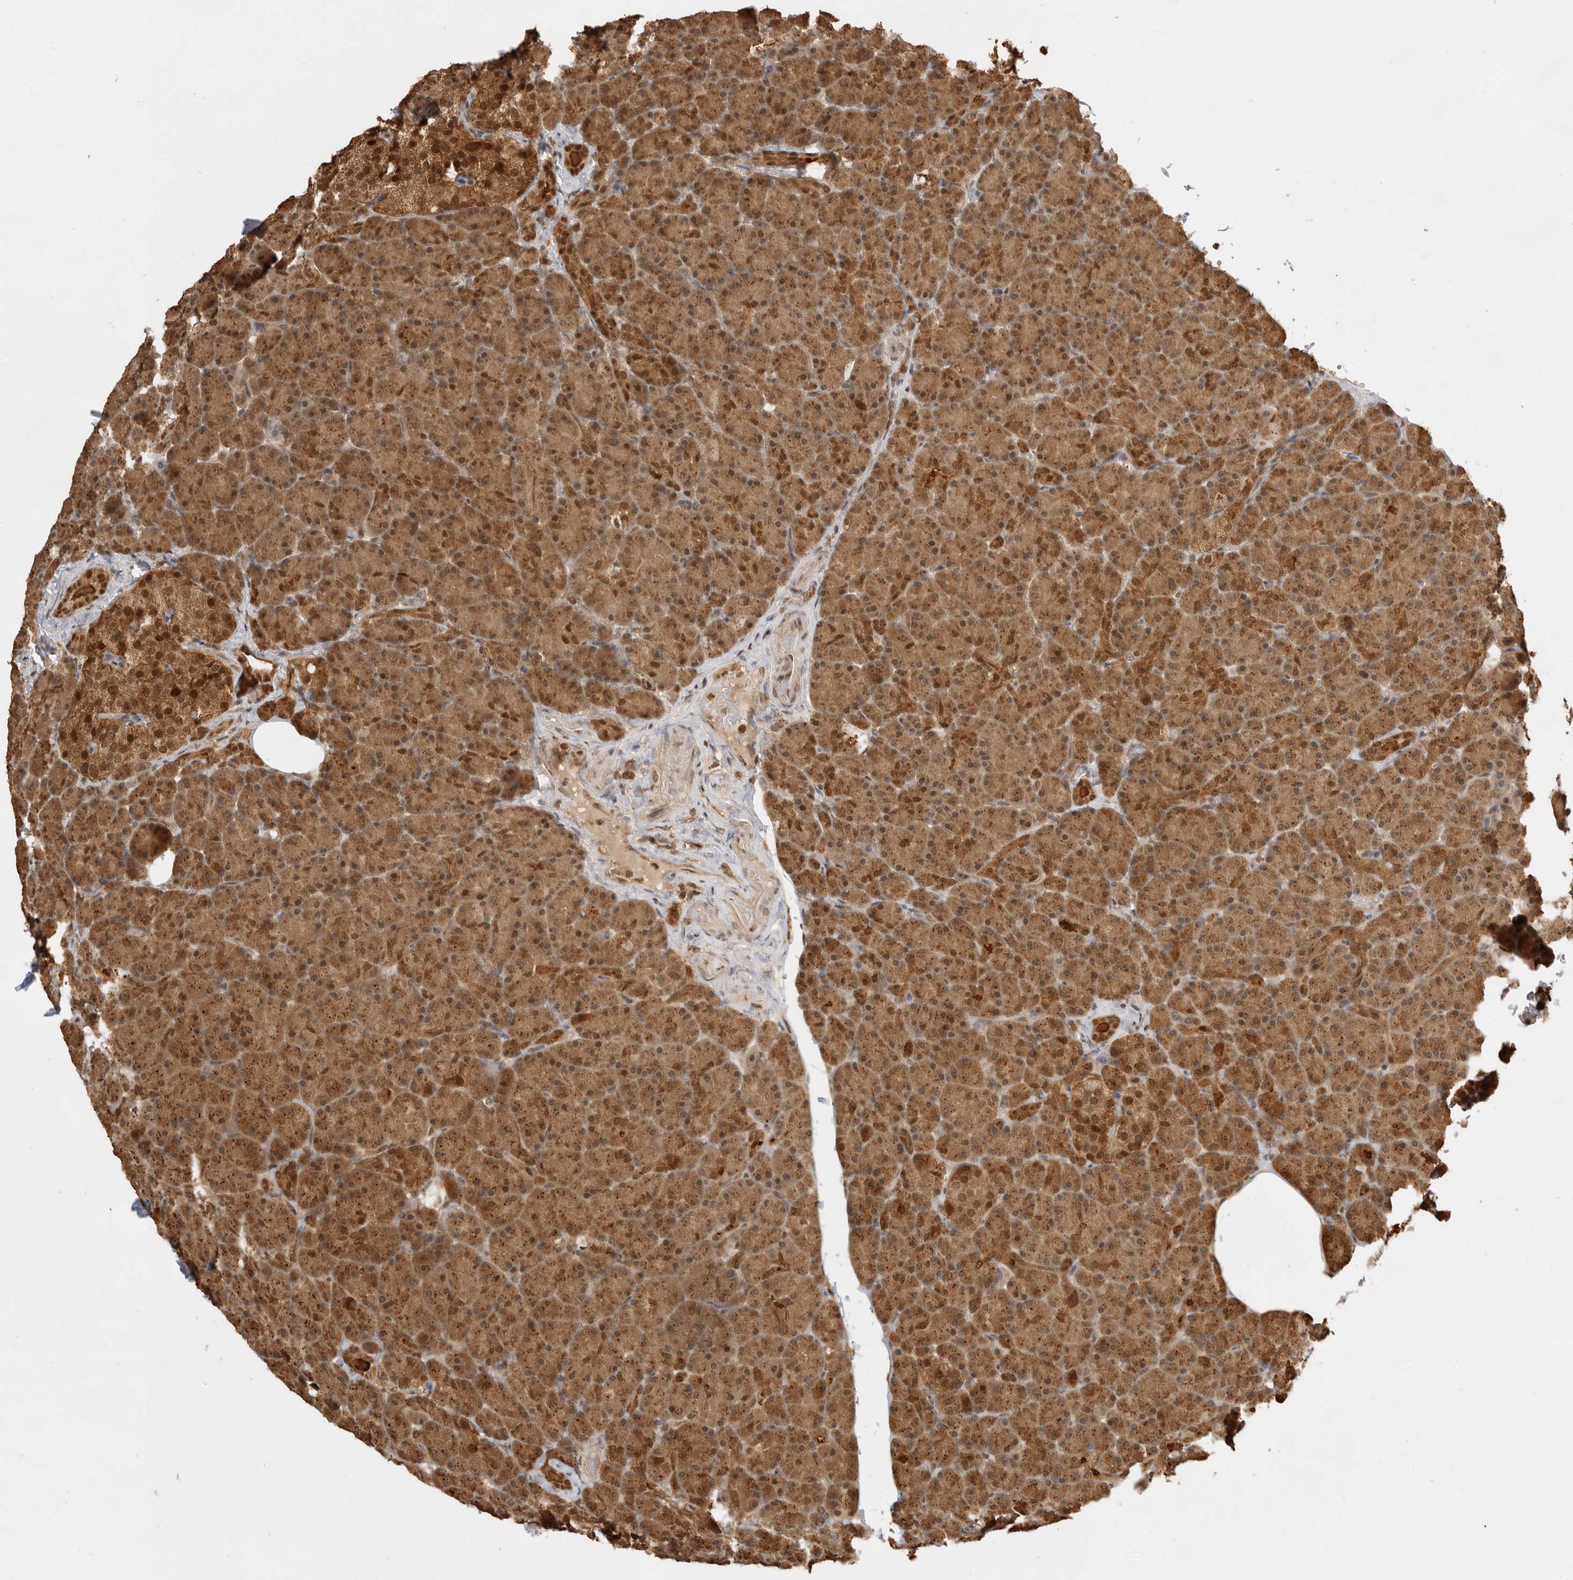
{"staining": {"intensity": "strong", "quantity": ">75%", "location": "cytoplasmic/membranous,nuclear"}, "tissue": "pancreas", "cell_type": "Exocrine glandular cells", "image_type": "normal", "snomed": [{"axis": "morphology", "description": "Normal tissue, NOS"}, {"axis": "topography", "description": "Pancreas"}], "caption": "Approximately >75% of exocrine glandular cells in benign pancreas exhibit strong cytoplasmic/membranous,nuclear protein expression as visualized by brown immunohistochemical staining.", "gene": "ADPRS", "patient": {"sex": "female", "age": 43}}